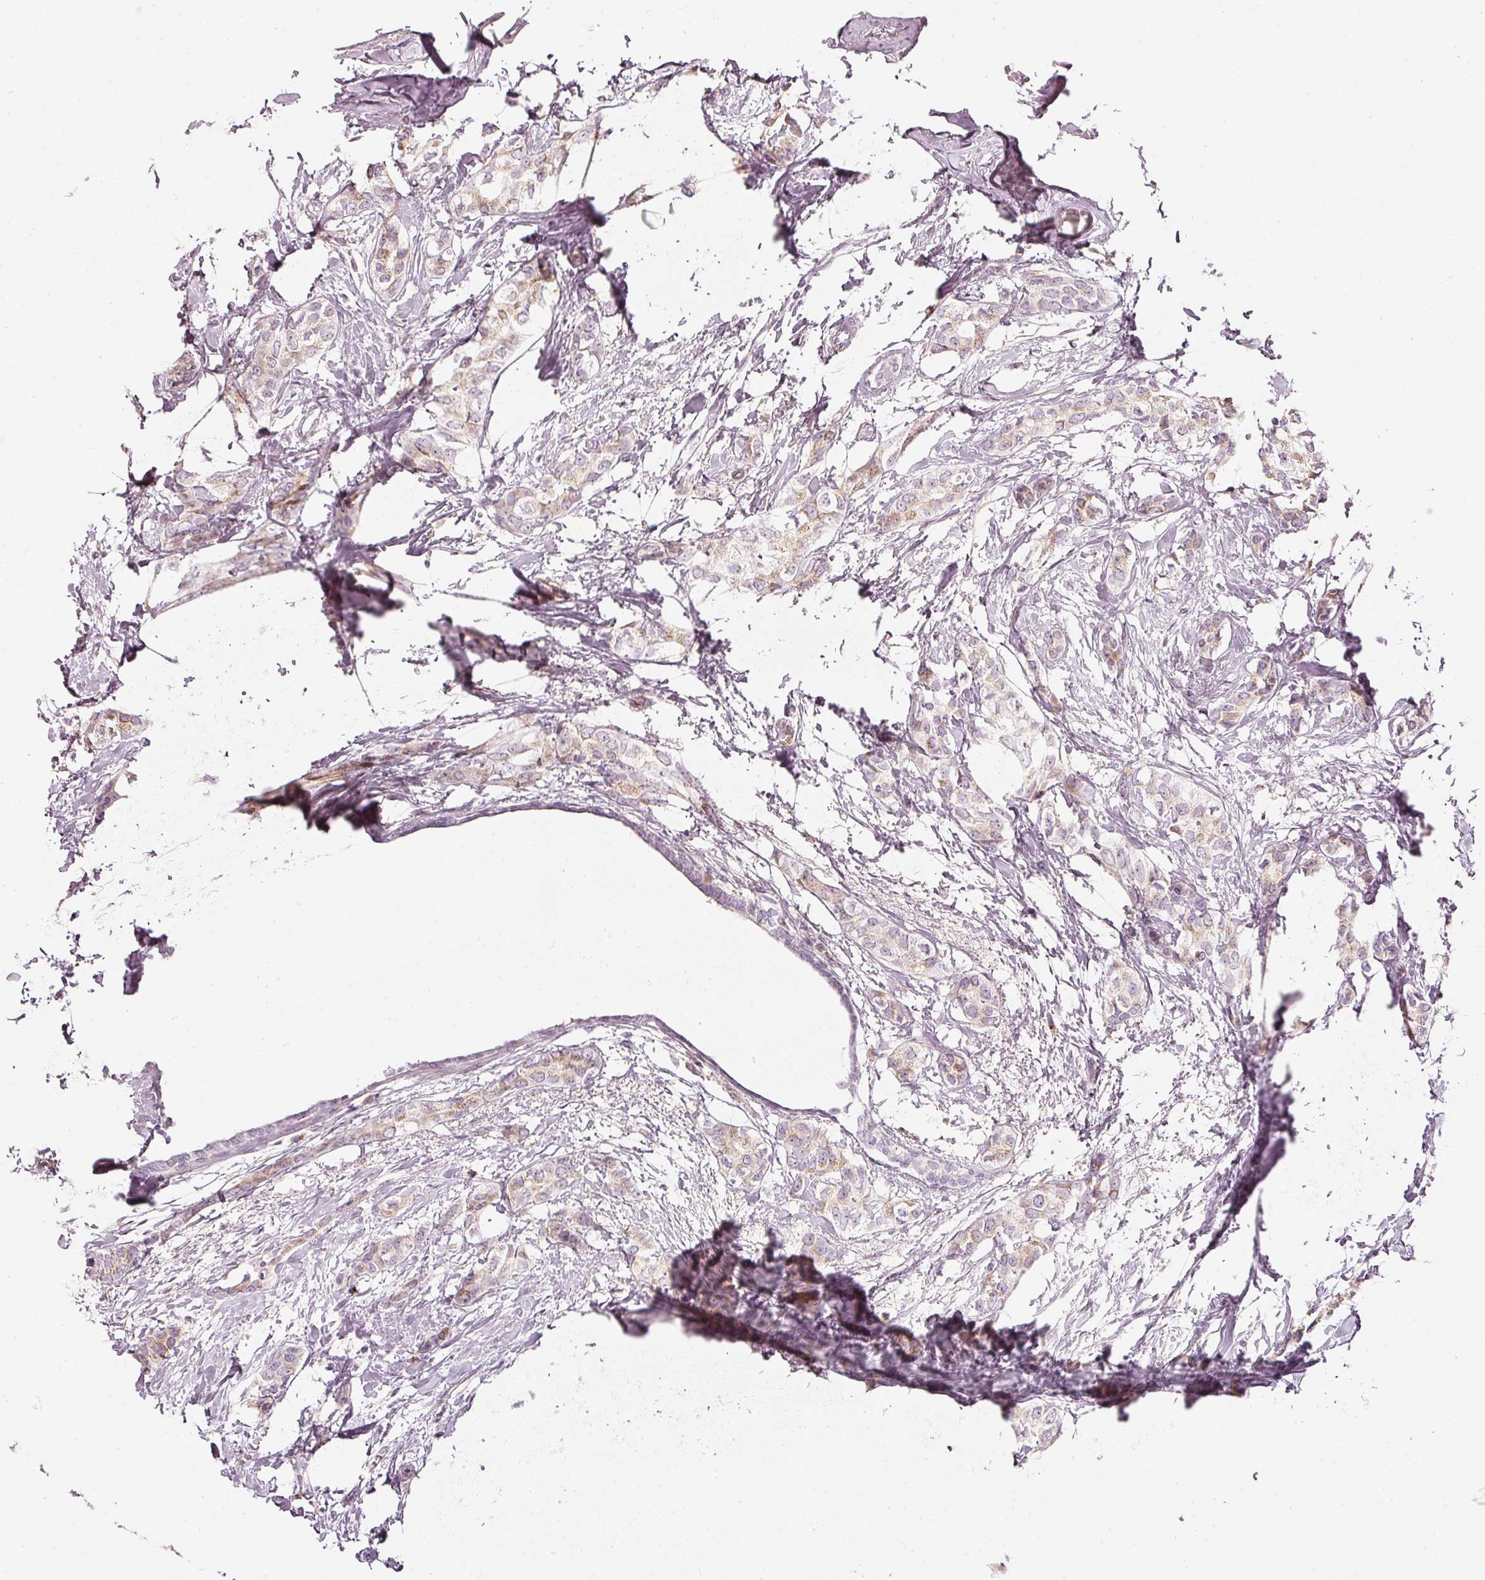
{"staining": {"intensity": "weak", "quantity": "25%-75%", "location": "cytoplasmic/membranous"}, "tissue": "breast cancer", "cell_type": "Tumor cells", "image_type": "cancer", "snomed": [{"axis": "morphology", "description": "Duct carcinoma"}, {"axis": "topography", "description": "Breast"}], "caption": "The histopathology image reveals a brown stain indicating the presence of a protein in the cytoplasmic/membranous of tumor cells in intraductal carcinoma (breast). The staining is performed using DAB brown chromogen to label protein expression. The nuclei are counter-stained blue using hematoxylin.", "gene": "SDF4", "patient": {"sex": "female", "age": 73}}